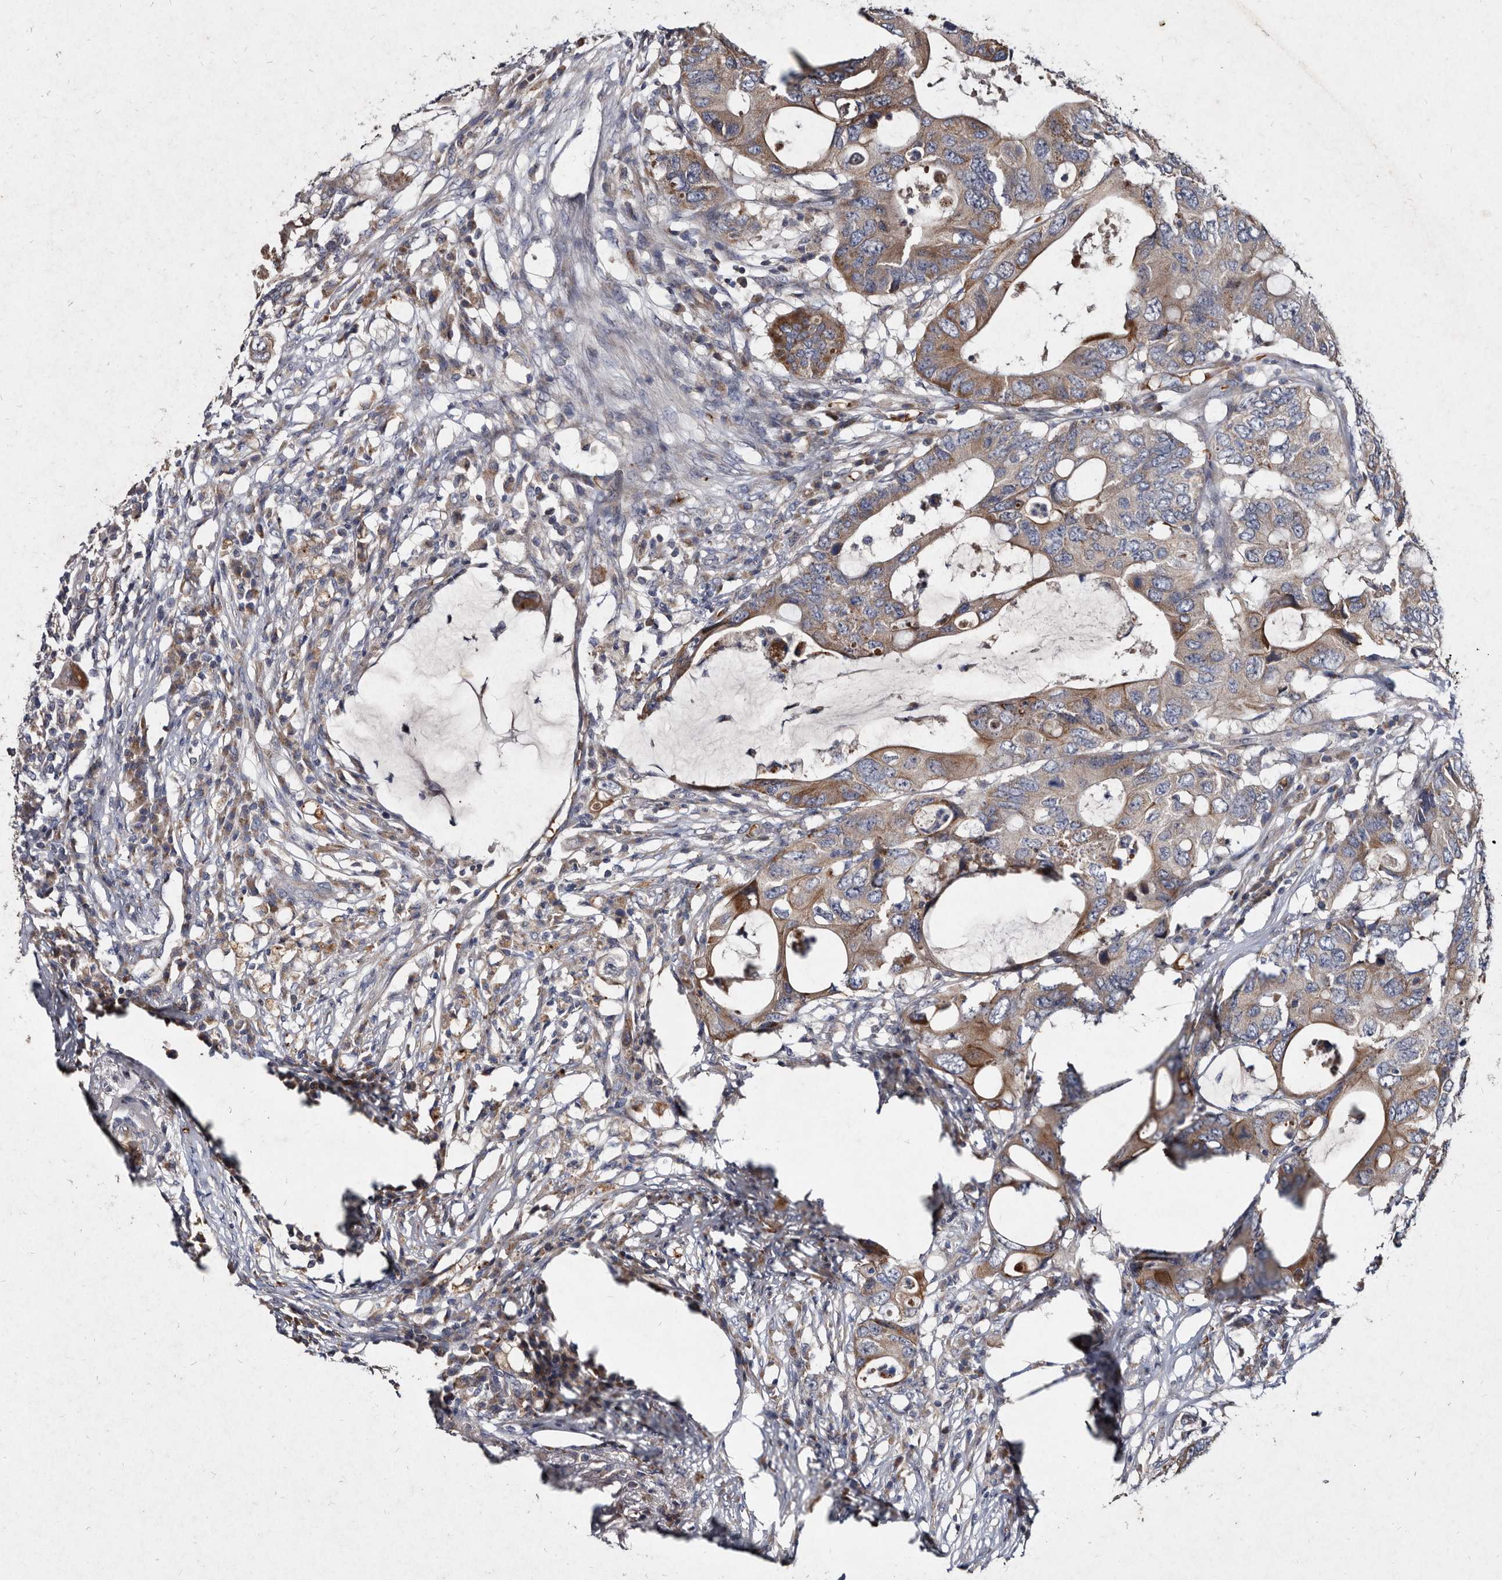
{"staining": {"intensity": "moderate", "quantity": ">75%", "location": "cytoplasmic/membranous"}, "tissue": "colorectal cancer", "cell_type": "Tumor cells", "image_type": "cancer", "snomed": [{"axis": "morphology", "description": "Adenocarcinoma, NOS"}, {"axis": "topography", "description": "Colon"}], "caption": "Immunohistochemical staining of adenocarcinoma (colorectal) displays moderate cytoplasmic/membranous protein positivity in about >75% of tumor cells.", "gene": "YPEL3", "patient": {"sex": "male", "age": 71}}